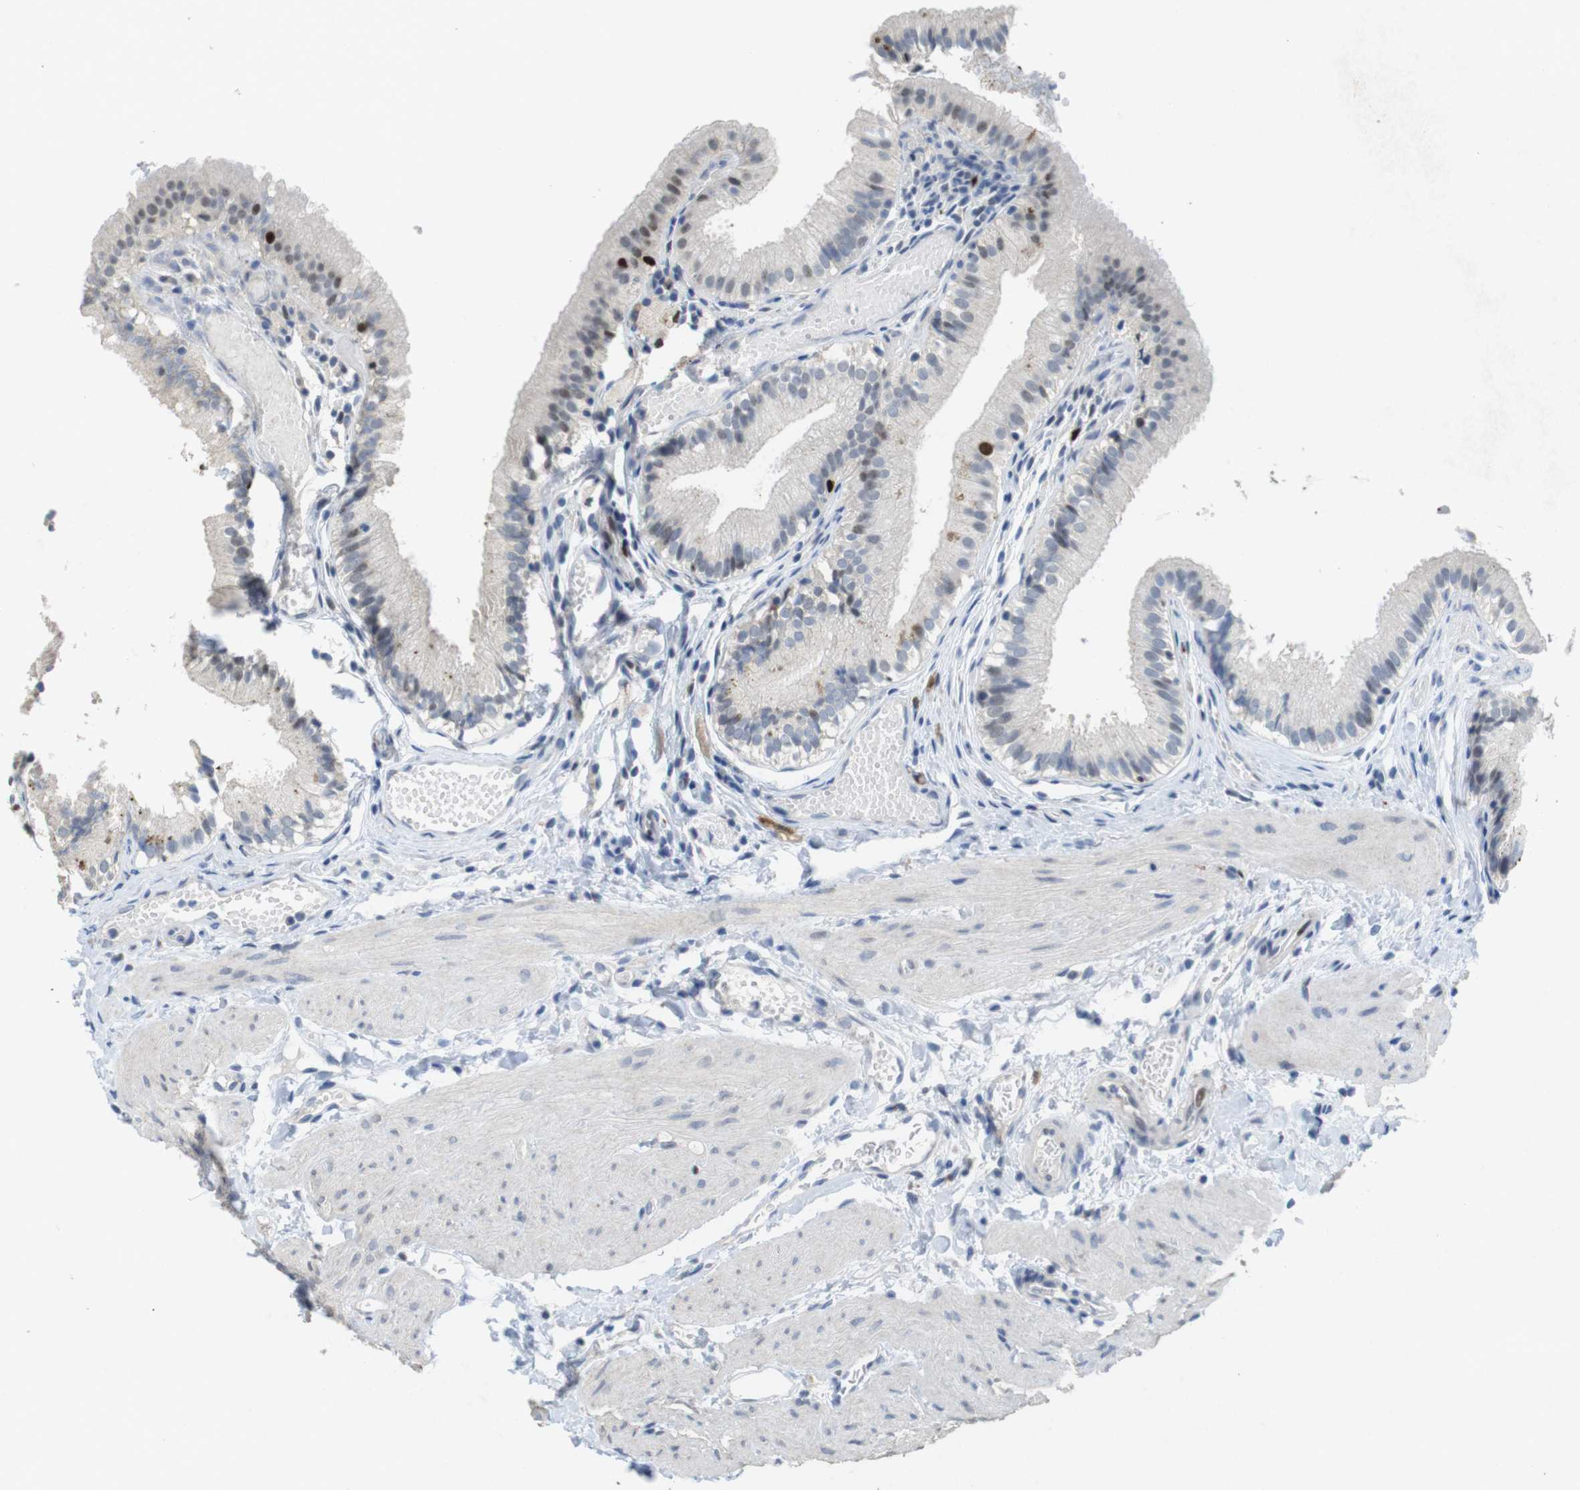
{"staining": {"intensity": "moderate", "quantity": "25%-75%", "location": "cytoplasmic/membranous"}, "tissue": "gallbladder", "cell_type": "Glandular cells", "image_type": "normal", "snomed": [{"axis": "morphology", "description": "Normal tissue, NOS"}, {"axis": "topography", "description": "Gallbladder"}], "caption": "IHC micrograph of benign gallbladder stained for a protein (brown), which shows medium levels of moderate cytoplasmic/membranous positivity in approximately 25%-75% of glandular cells.", "gene": "KPNA2", "patient": {"sex": "female", "age": 26}}